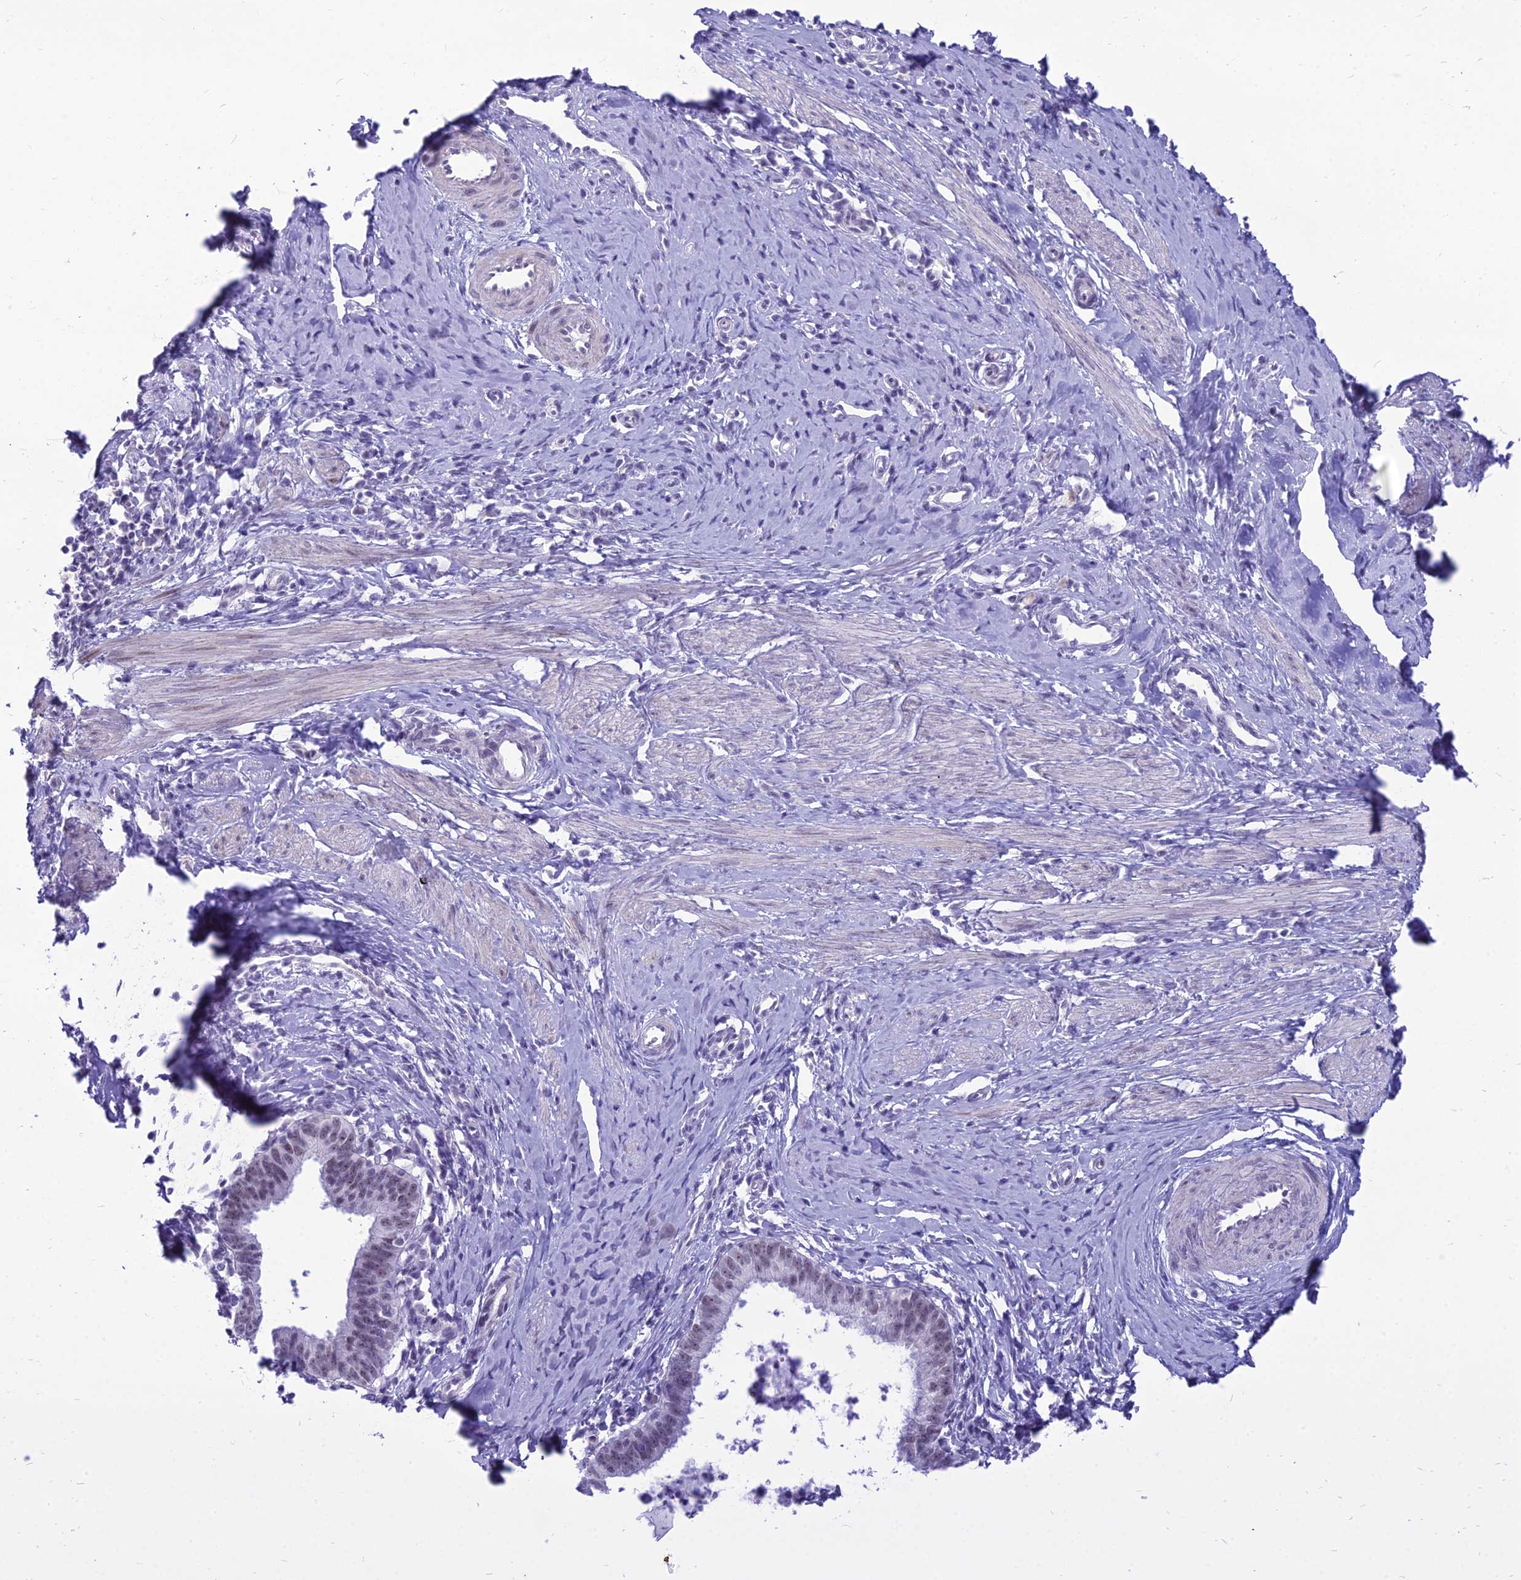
{"staining": {"intensity": "weak", "quantity": "25%-75%", "location": "nuclear"}, "tissue": "cervical cancer", "cell_type": "Tumor cells", "image_type": "cancer", "snomed": [{"axis": "morphology", "description": "Adenocarcinoma, NOS"}, {"axis": "topography", "description": "Cervix"}], "caption": "Immunohistochemistry (IHC) of cervical adenocarcinoma displays low levels of weak nuclear expression in about 25%-75% of tumor cells. (DAB (3,3'-diaminobenzidine) IHC with brightfield microscopy, high magnification).", "gene": "DHX40", "patient": {"sex": "female", "age": 36}}